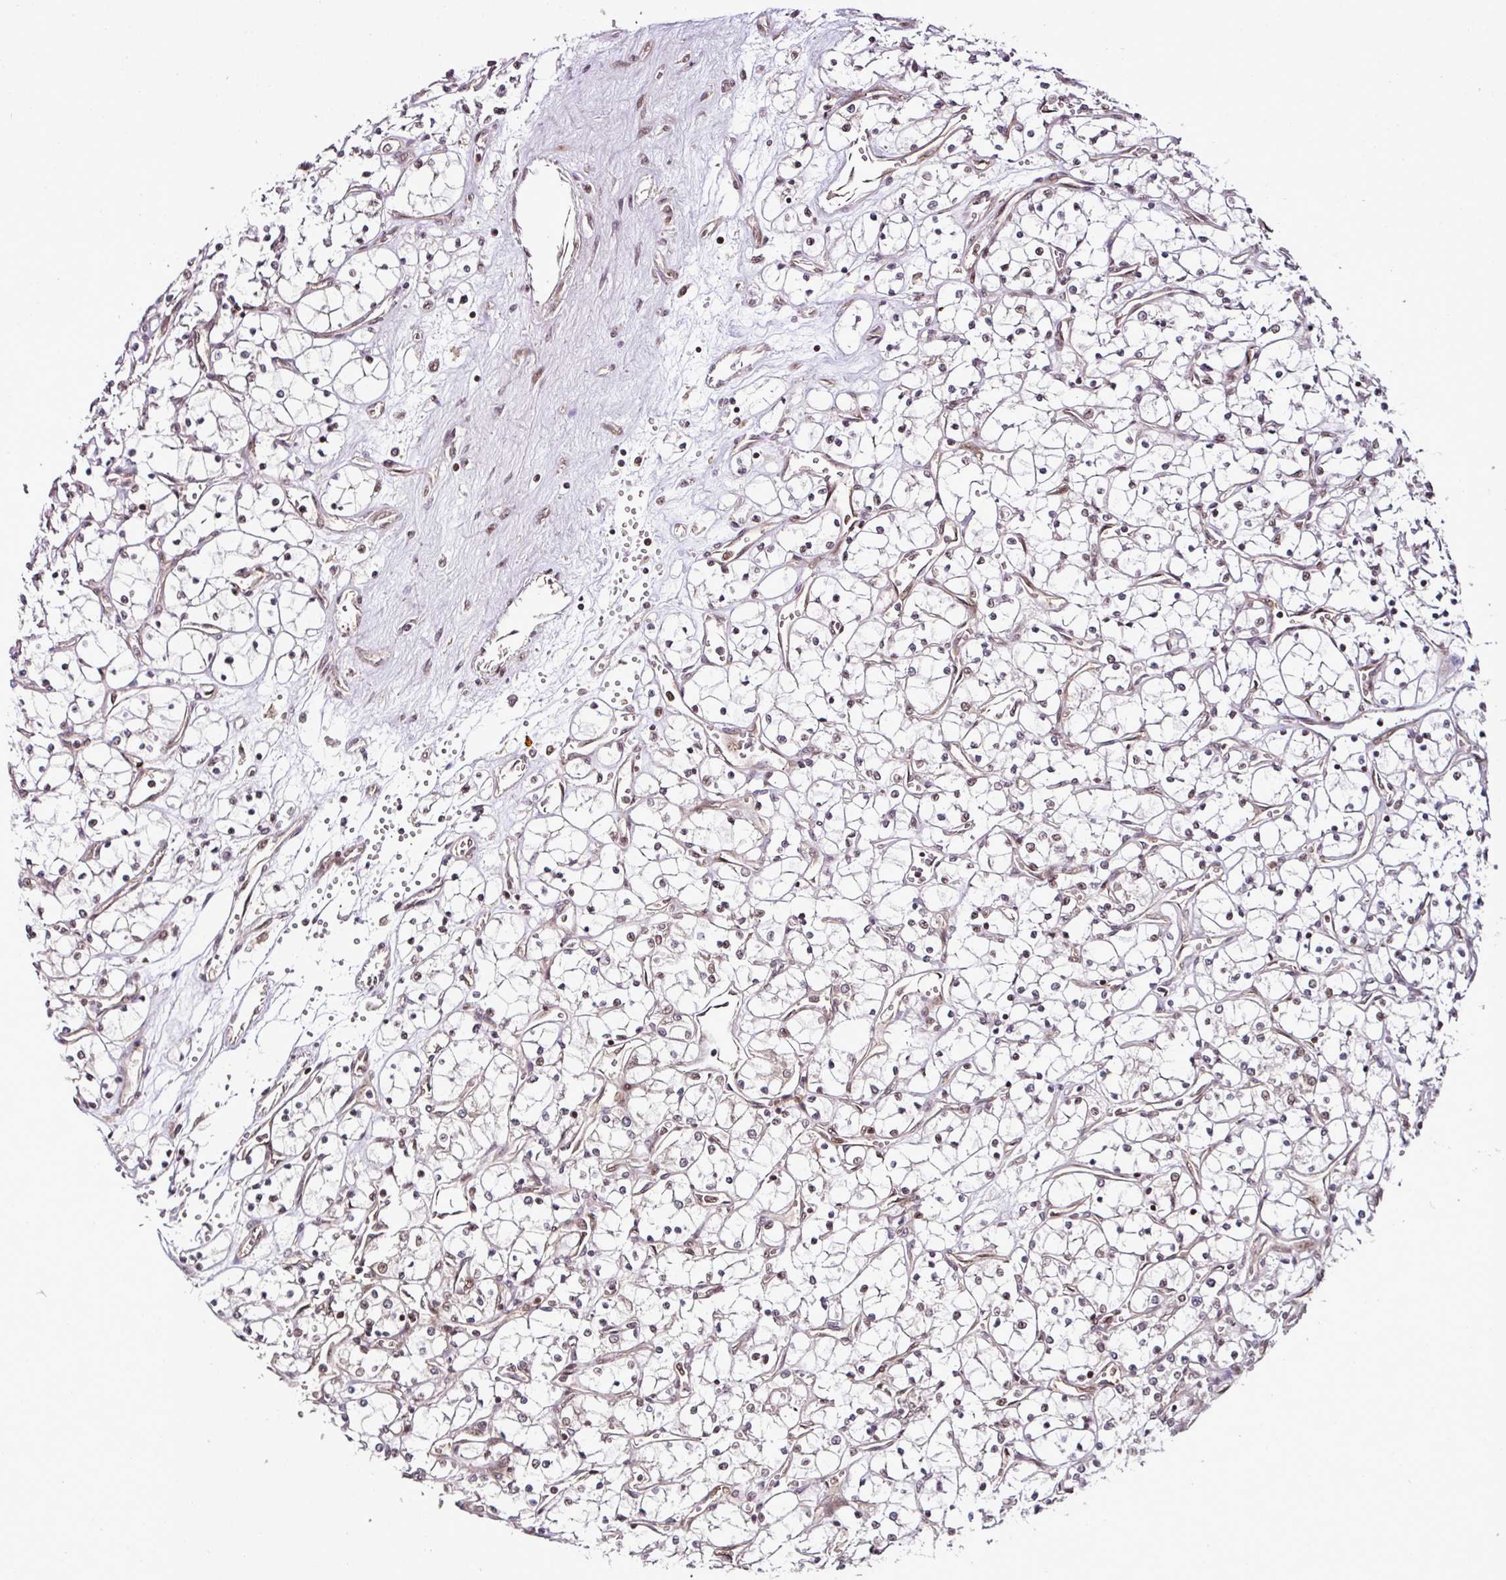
{"staining": {"intensity": "weak", "quantity": ">75%", "location": "nuclear"}, "tissue": "renal cancer", "cell_type": "Tumor cells", "image_type": "cancer", "snomed": [{"axis": "morphology", "description": "Adenocarcinoma, NOS"}, {"axis": "topography", "description": "Kidney"}], "caption": "Immunohistochemical staining of human renal cancer exhibits low levels of weak nuclear positivity in approximately >75% of tumor cells.", "gene": "COPRS", "patient": {"sex": "female", "age": 69}}